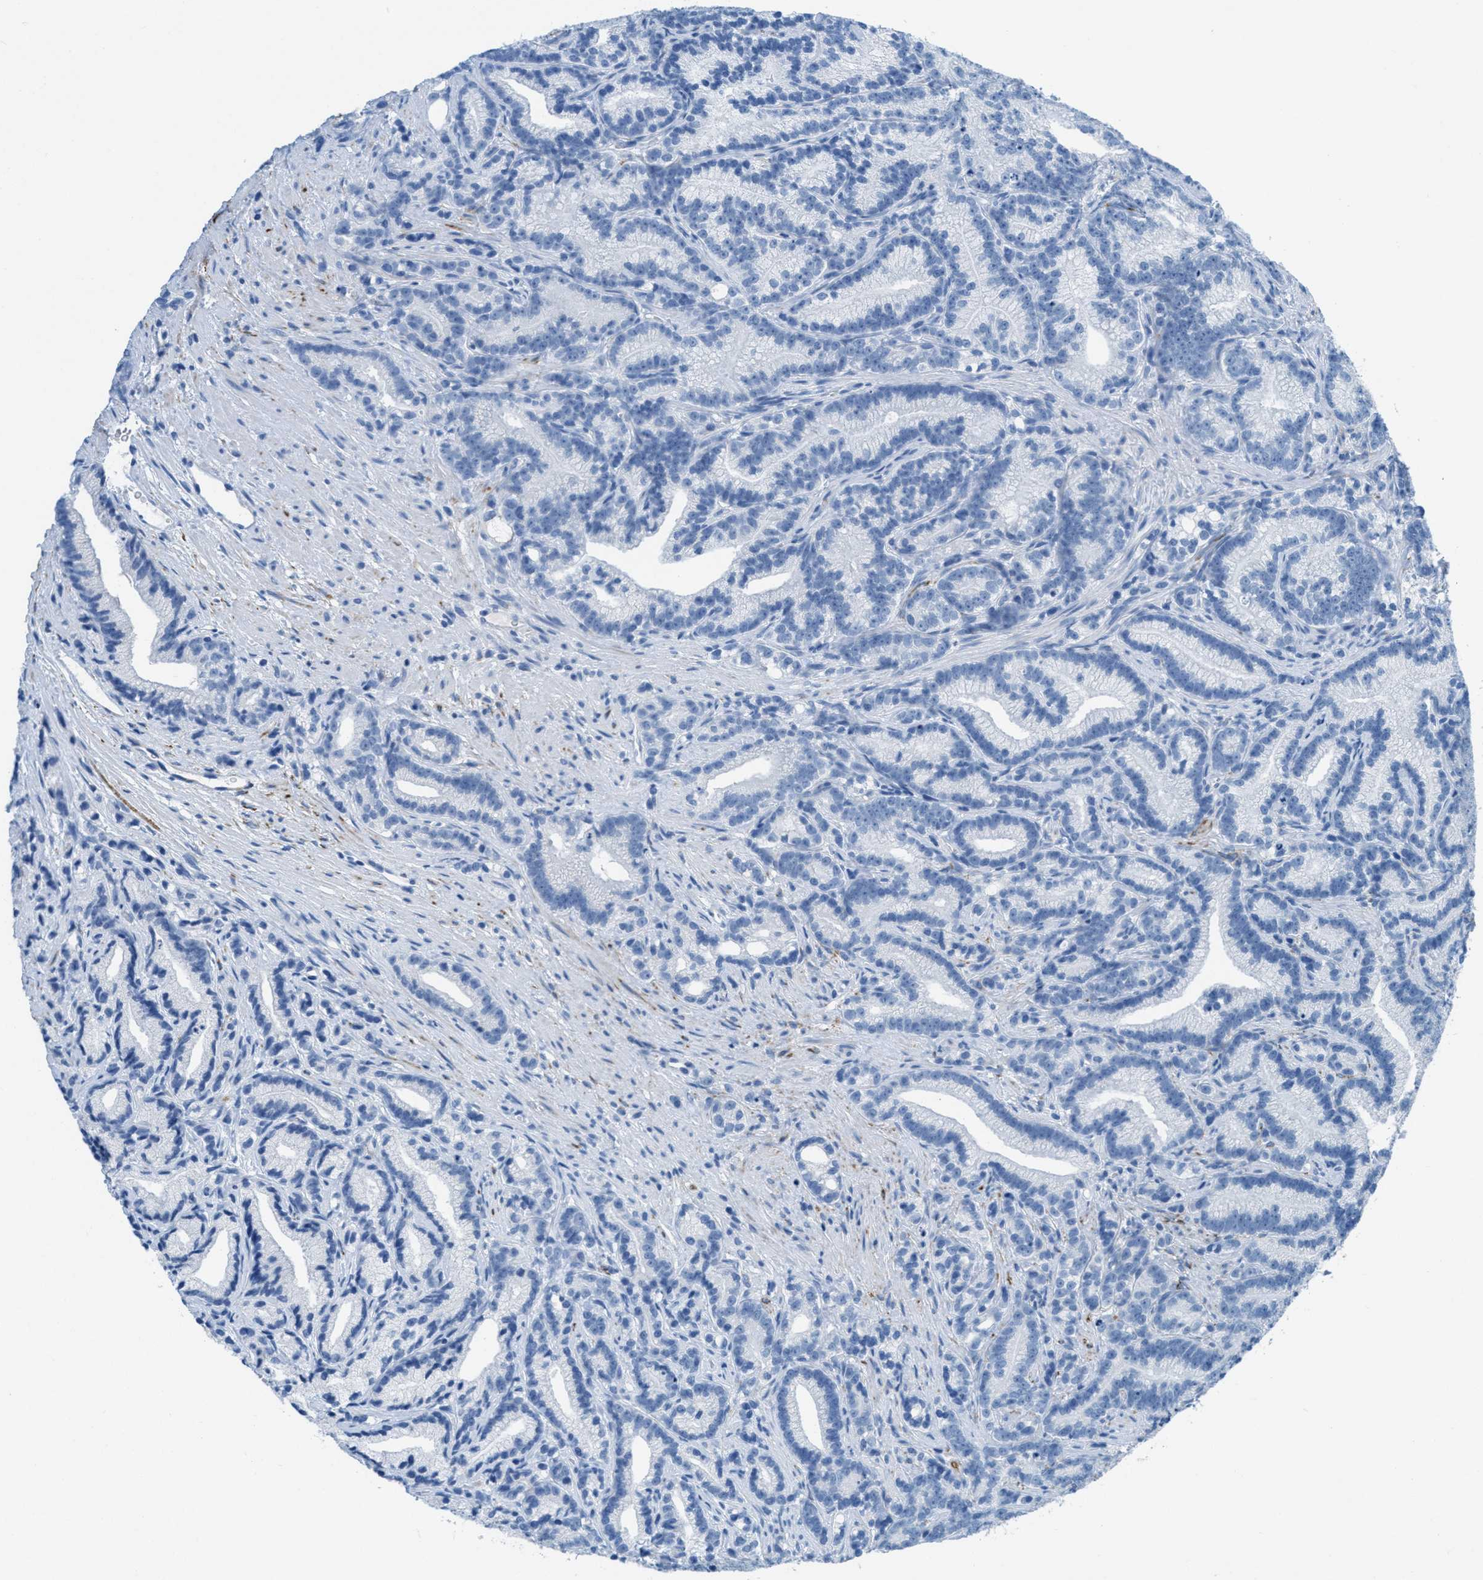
{"staining": {"intensity": "negative", "quantity": "none", "location": "none"}, "tissue": "prostate cancer", "cell_type": "Tumor cells", "image_type": "cancer", "snomed": [{"axis": "morphology", "description": "Adenocarcinoma, Low grade"}, {"axis": "topography", "description": "Prostate"}], "caption": "This photomicrograph is of prostate cancer stained with immunohistochemistry (IHC) to label a protein in brown with the nuclei are counter-stained blue. There is no staining in tumor cells.", "gene": "MGARP", "patient": {"sex": "male", "age": 89}}